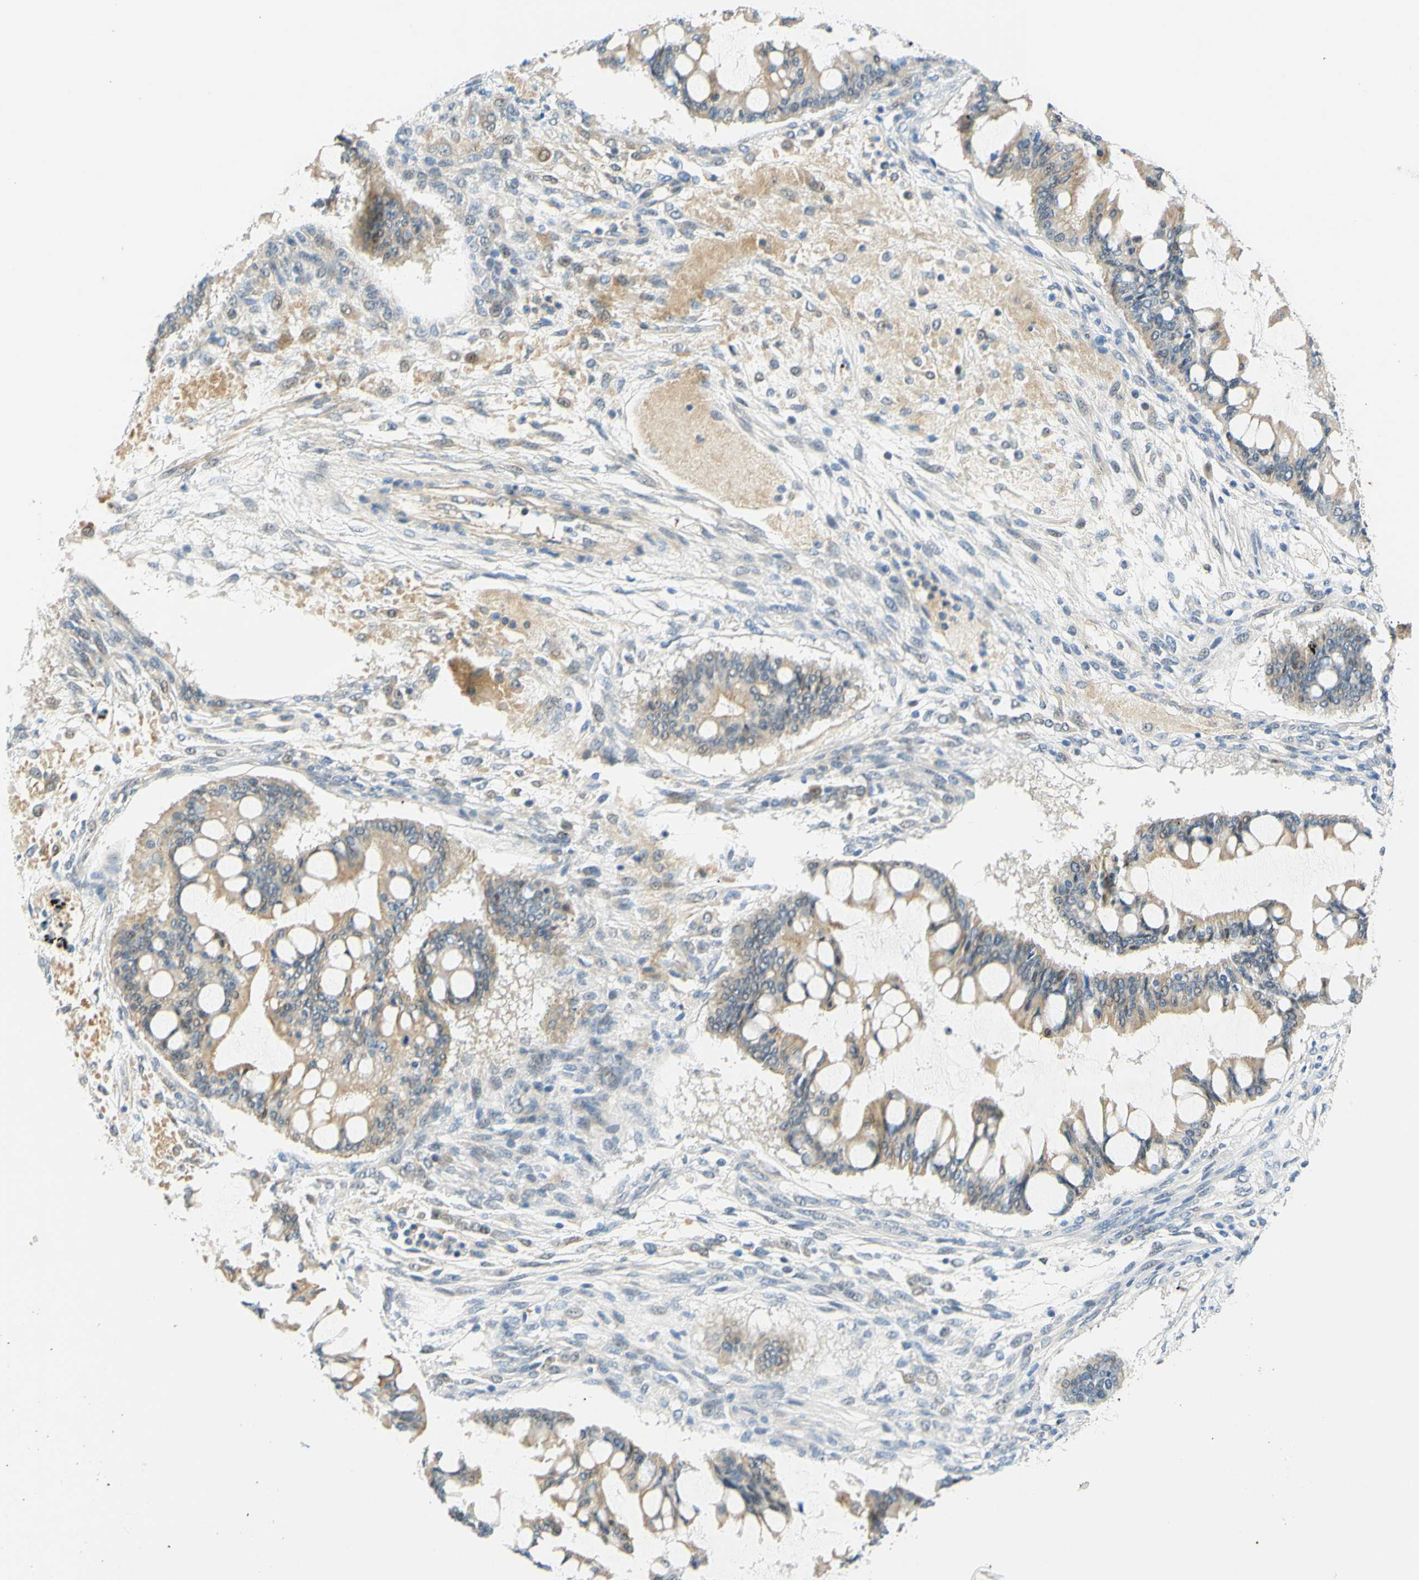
{"staining": {"intensity": "moderate", "quantity": ">75%", "location": "cytoplasmic/membranous"}, "tissue": "ovarian cancer", "cell_type": "Tumor cells", "image_type": "cancer", "snomed": [{"axis": "morphology", "description": "Cystadenocarcinoma, mucinous, NOS"}, {"axis": "topography", "description": "Ovary"}], "caption": "DAB immunohistochemical staining of human mucinous cystadenocarcinoma (ovarian) exhibits moderate cytoplasmic/membranous protein staining in approximately >75% of tumor cells. (Stains: DAB (3,3'-diaminobenzidine) in brown, nuclei in blue, Microscopy: brightfield microscopy at high magnification).", "gene": "ENTREP2", "patient": {"sex": "female", "age": 73}}